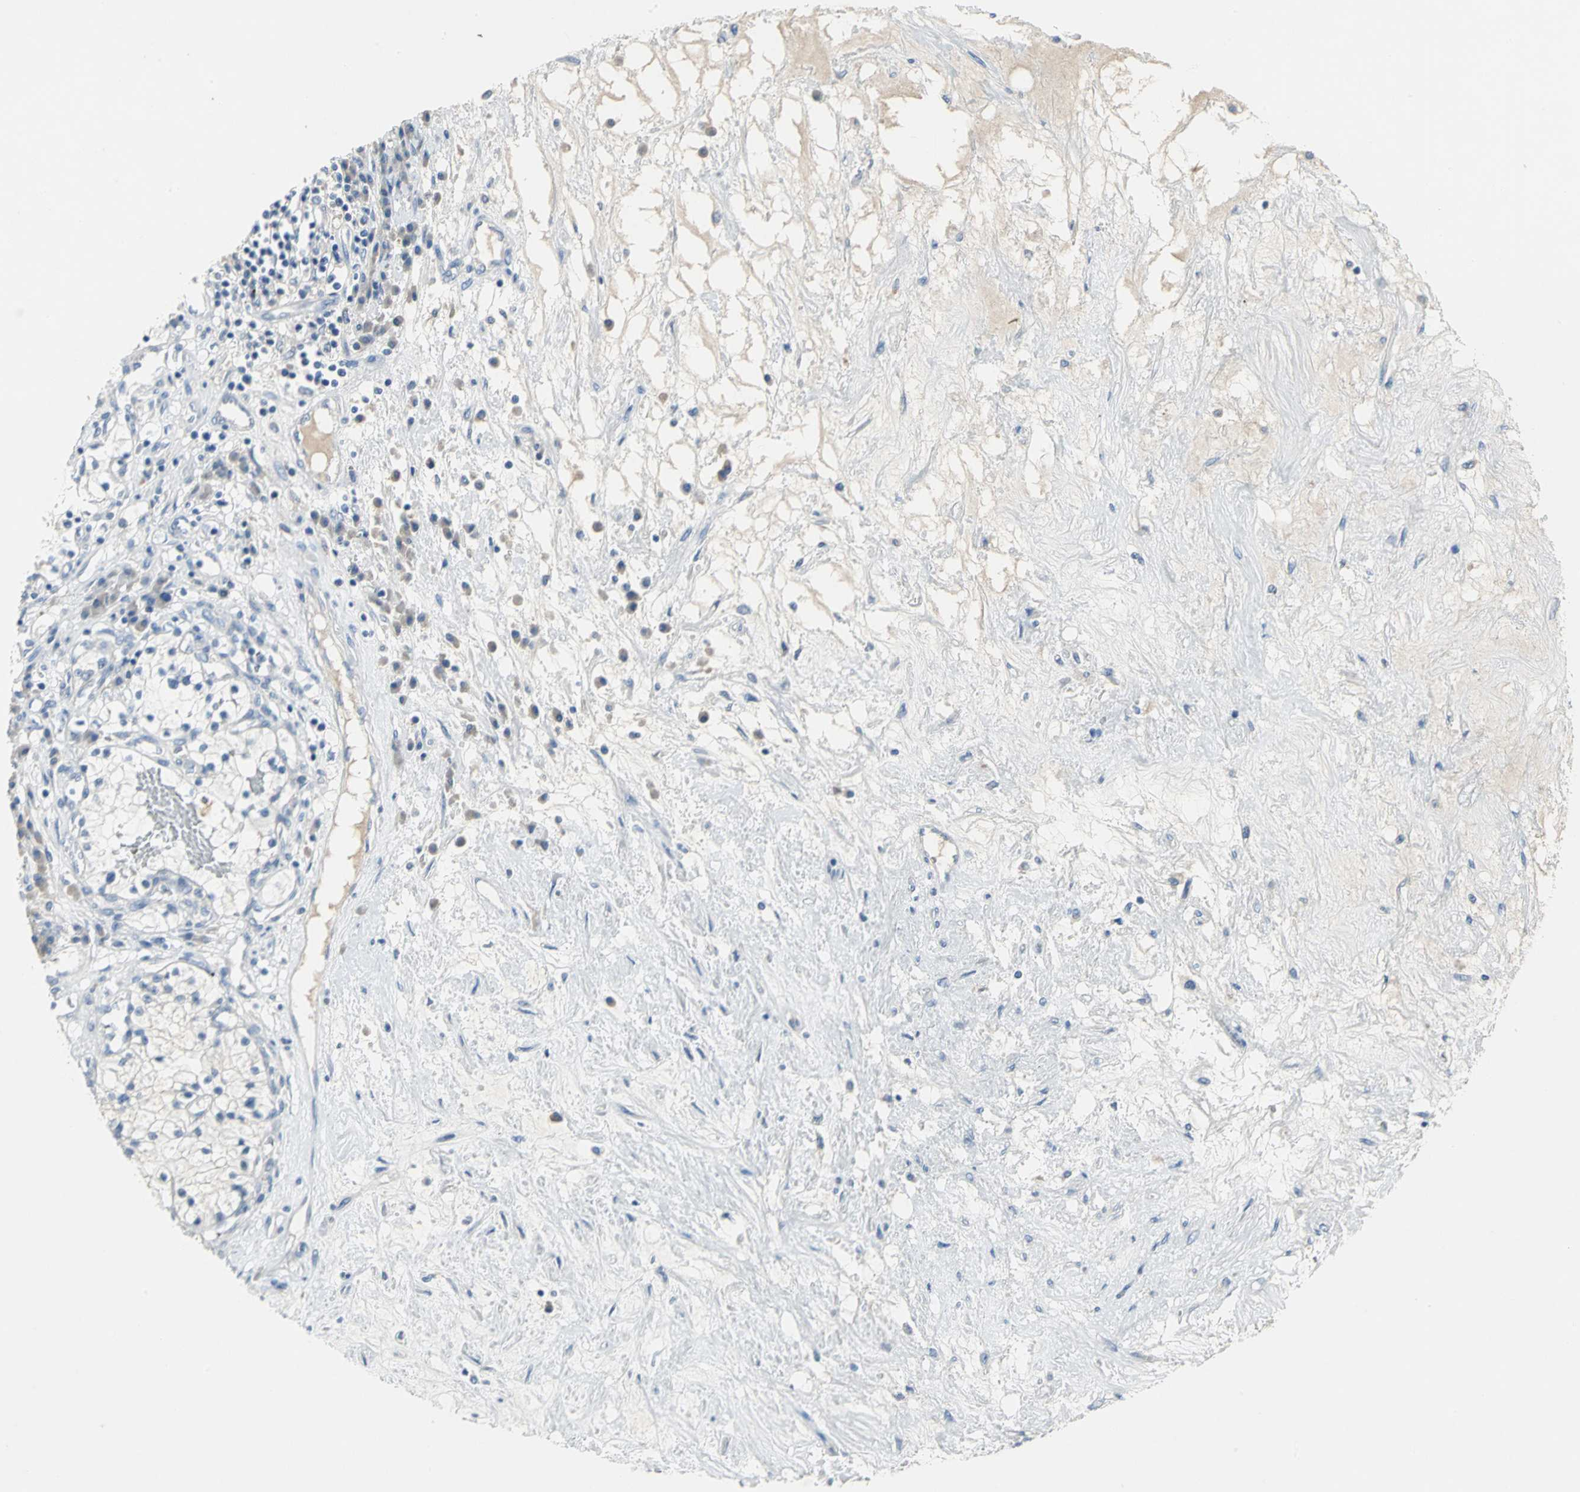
{"staining": {"intensity": "negative", "quantity": "none", "location": "none"}, "tissue": "renal cancer", "cell_type": "Tumor cells", "image_type": "cancer", "snomed": [{"axis": "morphology", "description": "Adenocarcinoma, NOS"}, {"axis": "topography", "description": "Kidney"}], "caption": "IHC of renal cancer (adenocarcinoma) displays no expression in tumor cells.", "gene": "PTGDS", "patient": {"sex": "male", "age": 68}}